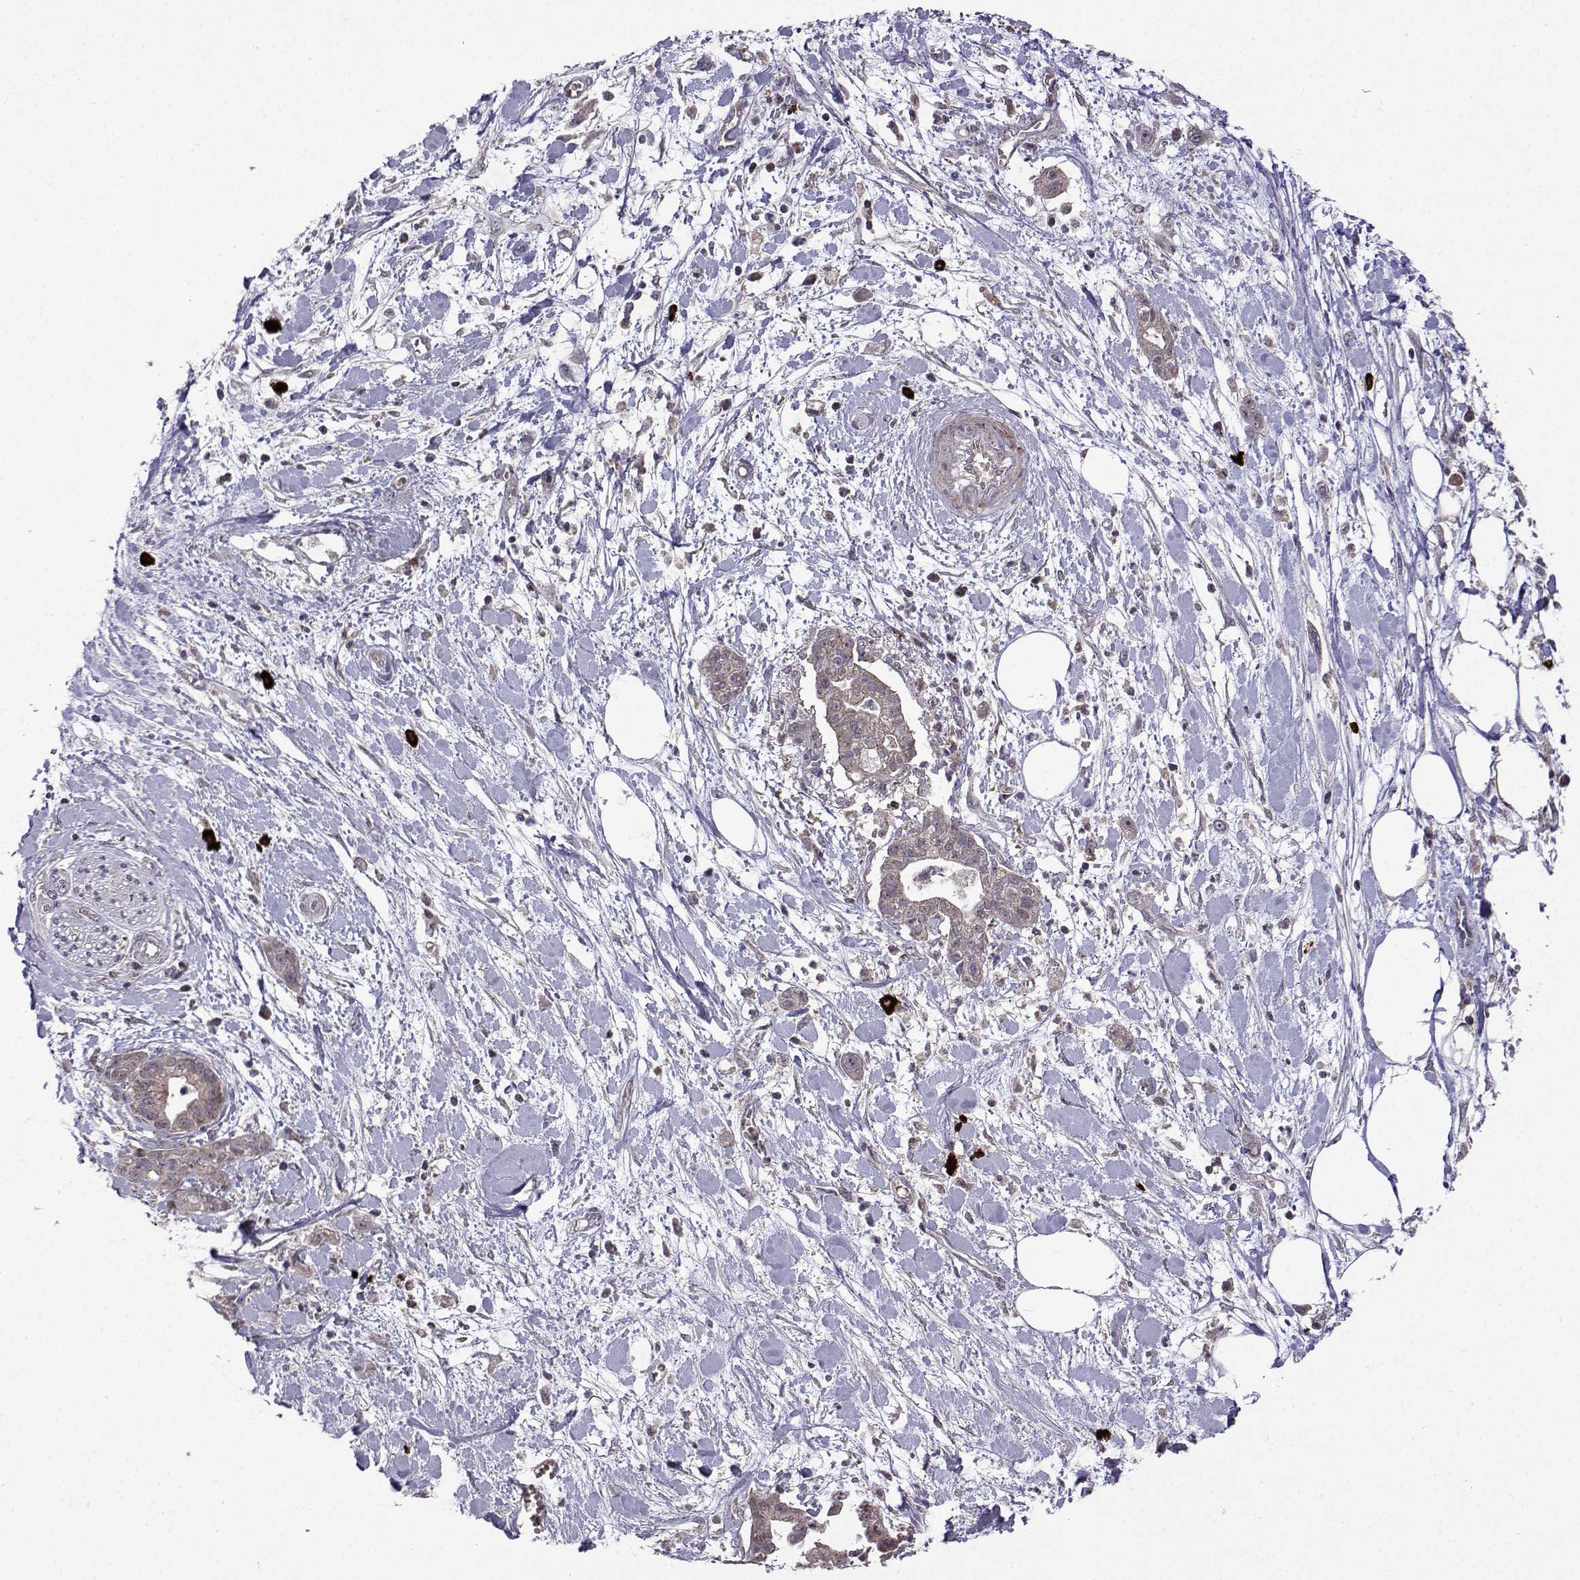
{"staining": {"intensity": "weak", "quantity": "25%-75%", "location": "cytoplasmic/membranous"}, "tissue": "pancreatic cancer", "cell_type": "Tumor cells", "image_type": "cancer", "snomed": [{"axis": "morphology", "description": "Normal tissue, NOS"}, {"axis": "morphology", "description": "Adenocarcinoma, NOS"}, {"axis": "topography", "description": "Lymph node"}, {"axis": "topography", "description": "Pancreas"}], "caption": "A brown stain shows weak cytoplasmic/membranous expression of a protein in human pancreatic adenocarcinoma tumor cells.", "gene": "TAB2", "patient": {"sex": "female", "age": 58}}